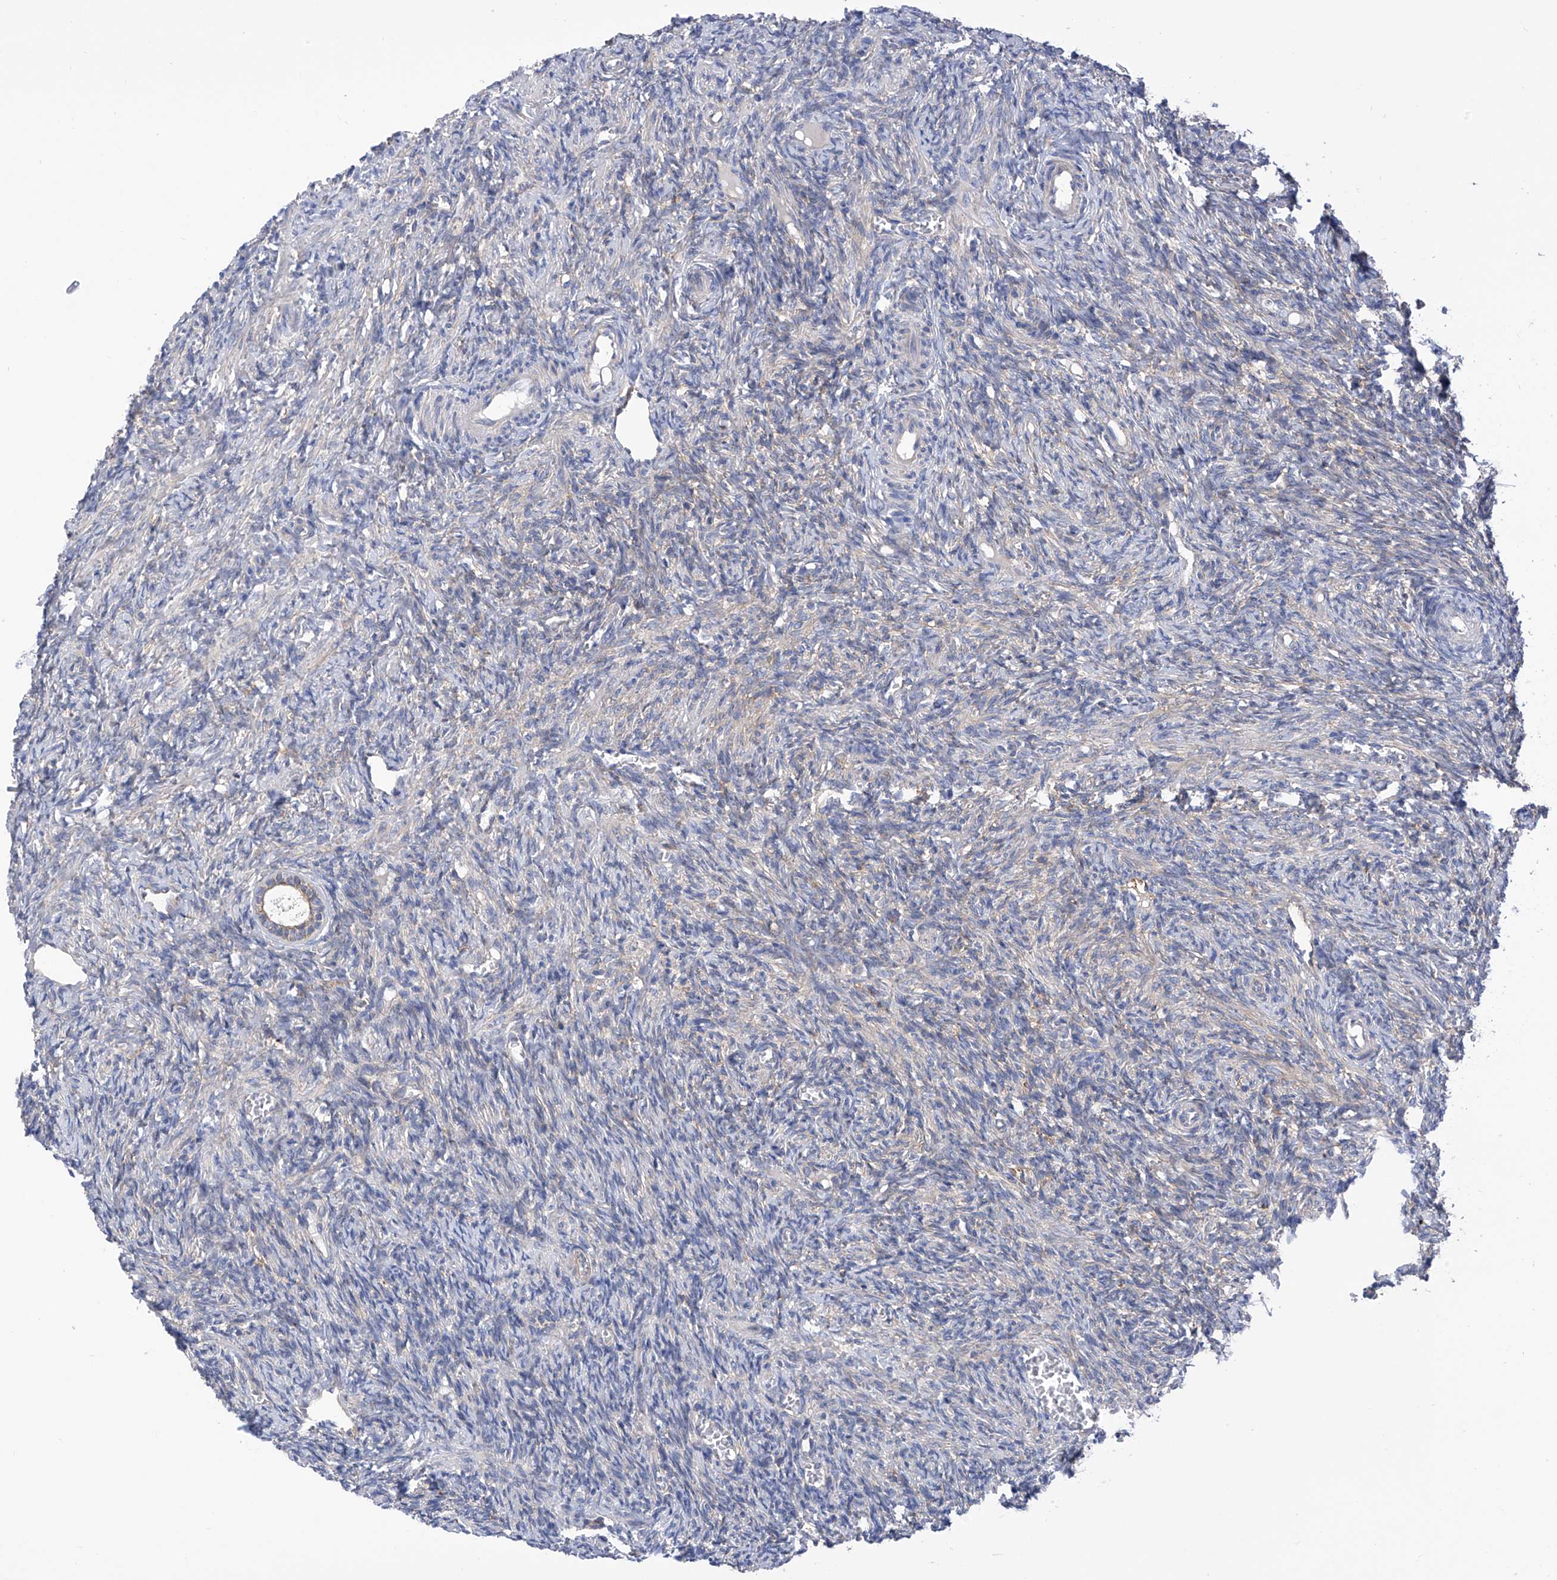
{"staining": {"intensity": "negative", "quantity": "none", "location": "none"}, "tissue": "ovary", "cell_type": "Follicle cells", "image_type": "normal", "snomed": [{"axis": "morphology", "description": "Normal tissue, NOS"}, {"axis": "topography", "description": "Ovary"}], "caption": "There is no significant staining in follicle cells of ovary.", "gene": "P2RX7", "patient": {"sex": "female", "age": 27}}